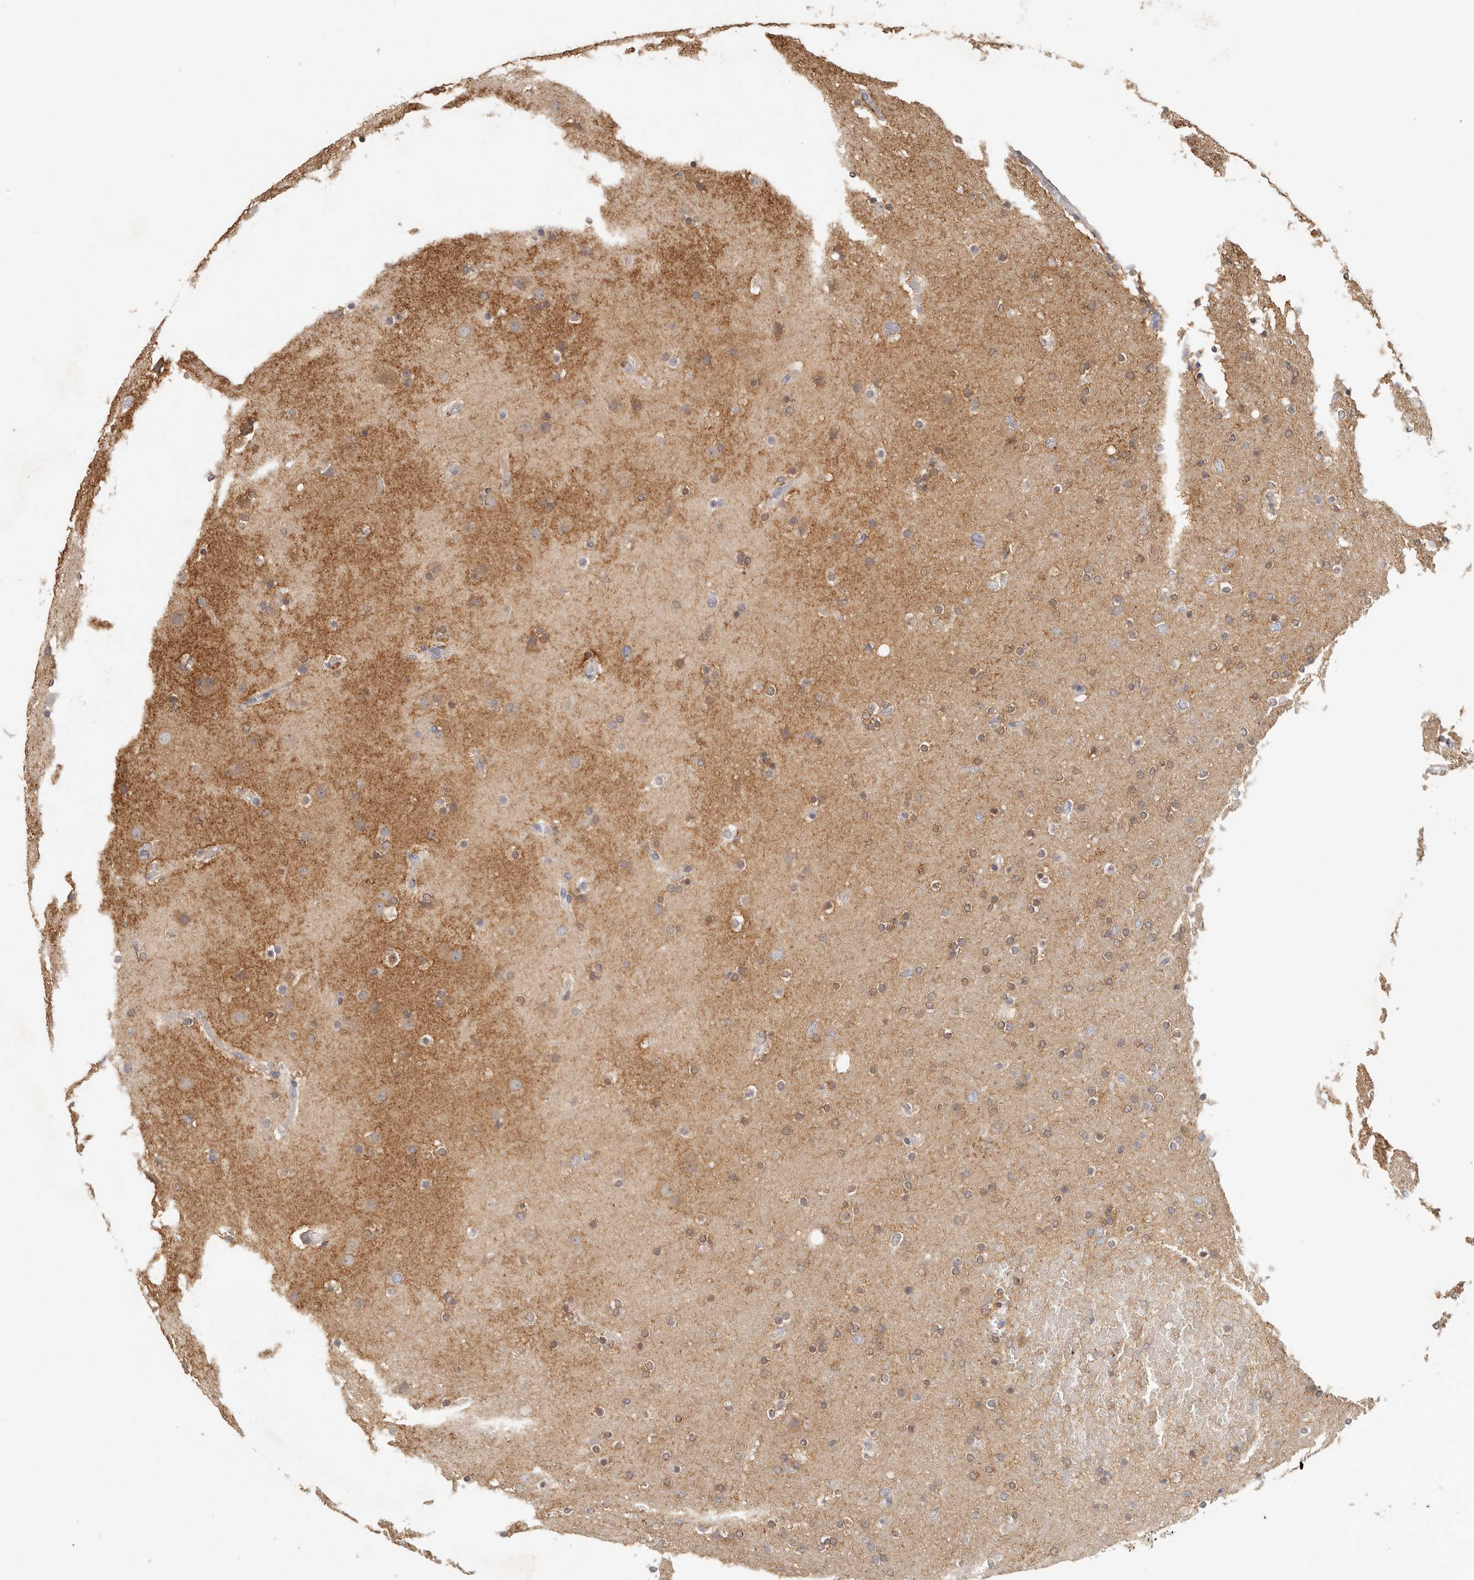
{"staining": {"intensity": "moderate", "quantity": ">75%", "location": "cytoplasmic/membranous,nuclear"}, "tissue": "glioma", "cell_type": "Tumor cells", "image_type": "cancer", "snomed": [{"axis": "morphology", "description": "Glioma, malignant, High grade"}, {"axis": "topography", "description": "Cerebral cortex"}], "caption": "Glioma stained with a brown dye displays moderate cytoplasmic/membranous and nuclear positive staining in approximately >75% of tumor cells.", "gene": "CSK", "patient": {"sex": "female", "age": 36}}